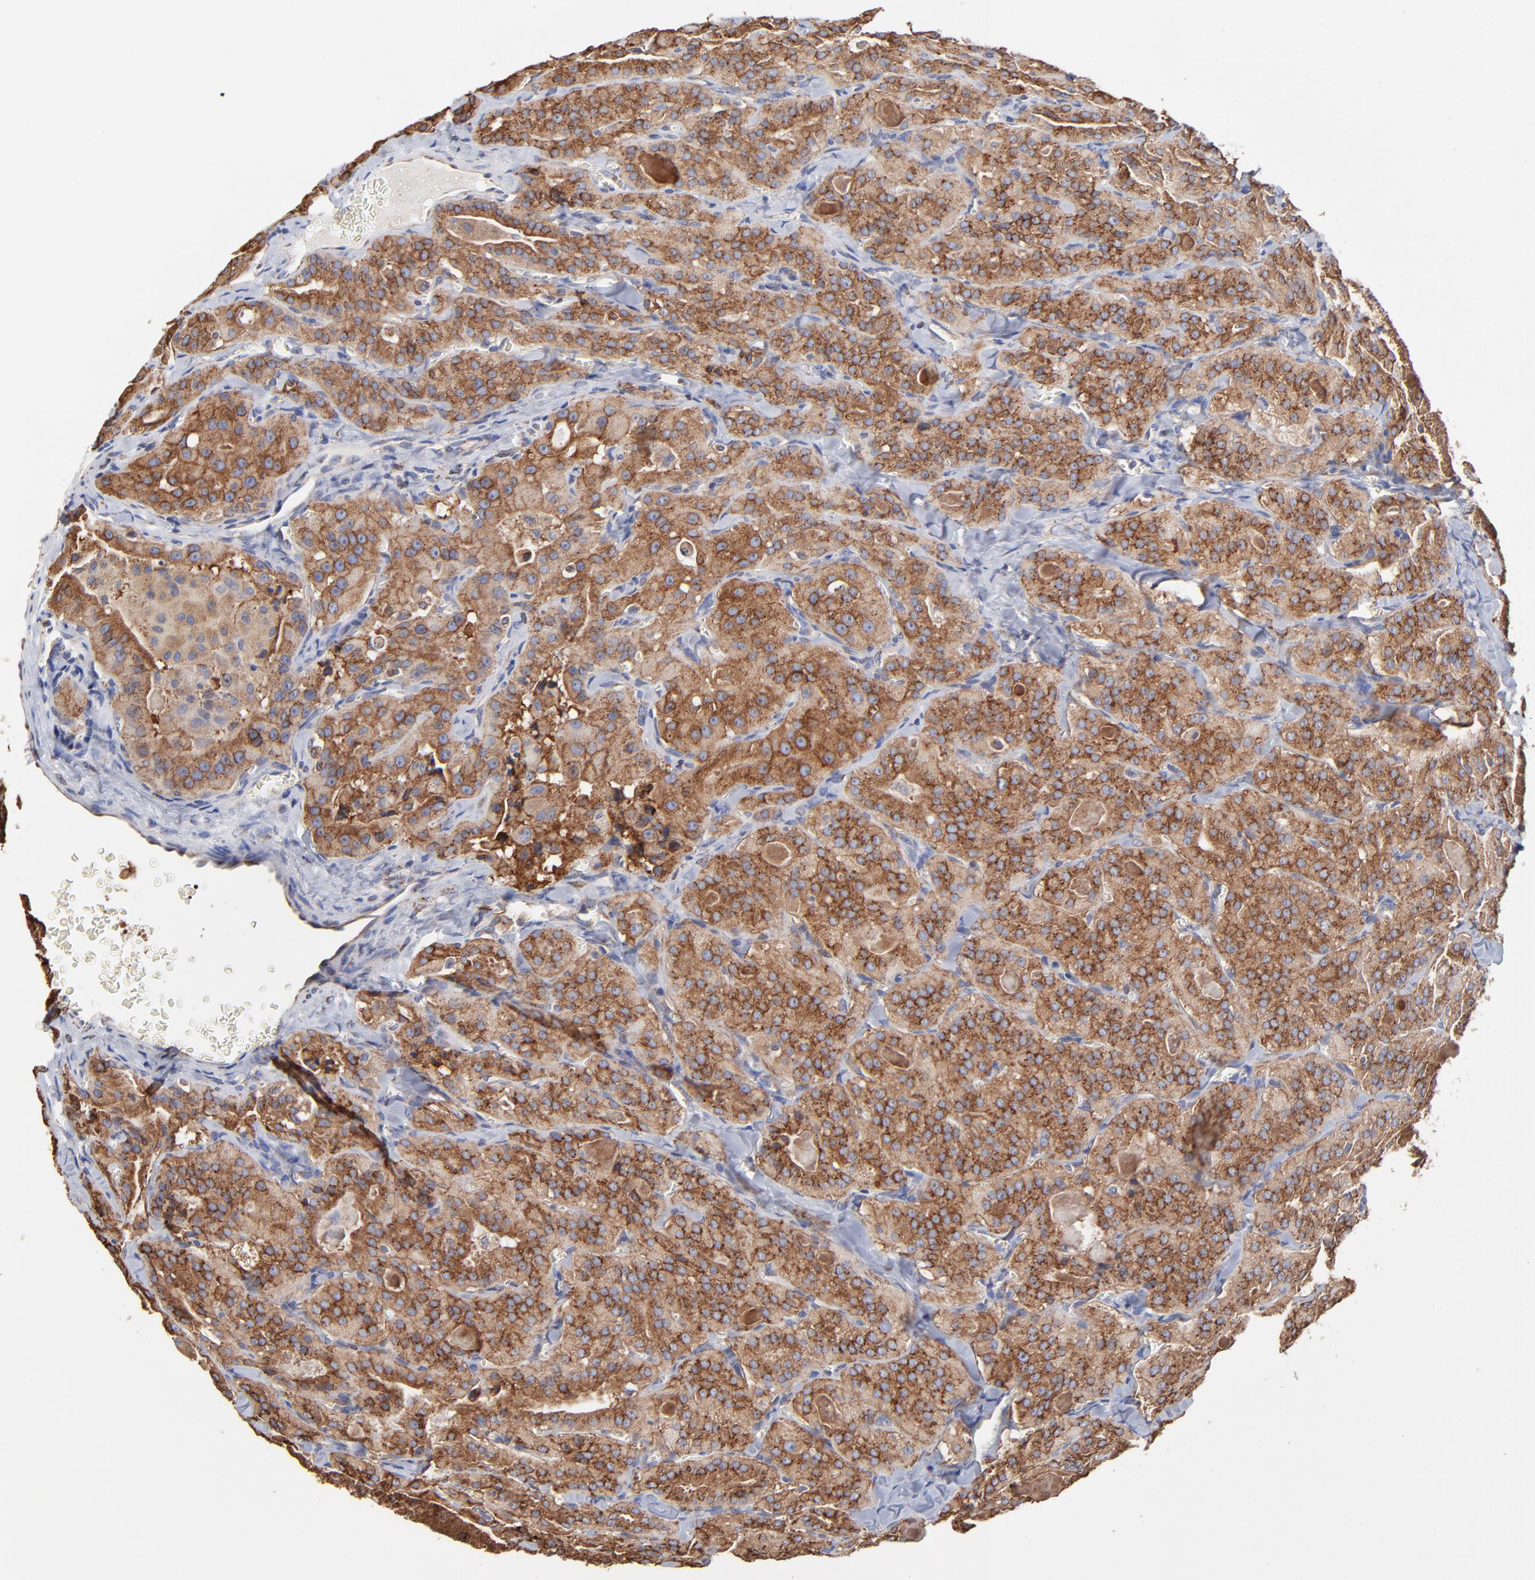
{"staining": {"intensity": "moderate", "quantity": ">75%", "location": "cytoplasmic/membranous"}, "tissue": "thyroid cancer", "cell_type": "Tumor cells", "image_type": "cancer", "snomed": [{"axis": "morphology", "description": "Carcinoma, NOS"}, {"axis": "topography", "description": "Thyroid gland"}], "caption": "Thyroid cancer tissue displays moderate cytoplasmic/membranous expression in approximately >75% of tumor cells", "gene": "LMAN1", "patient": {"sex": "male", "age": 76}}